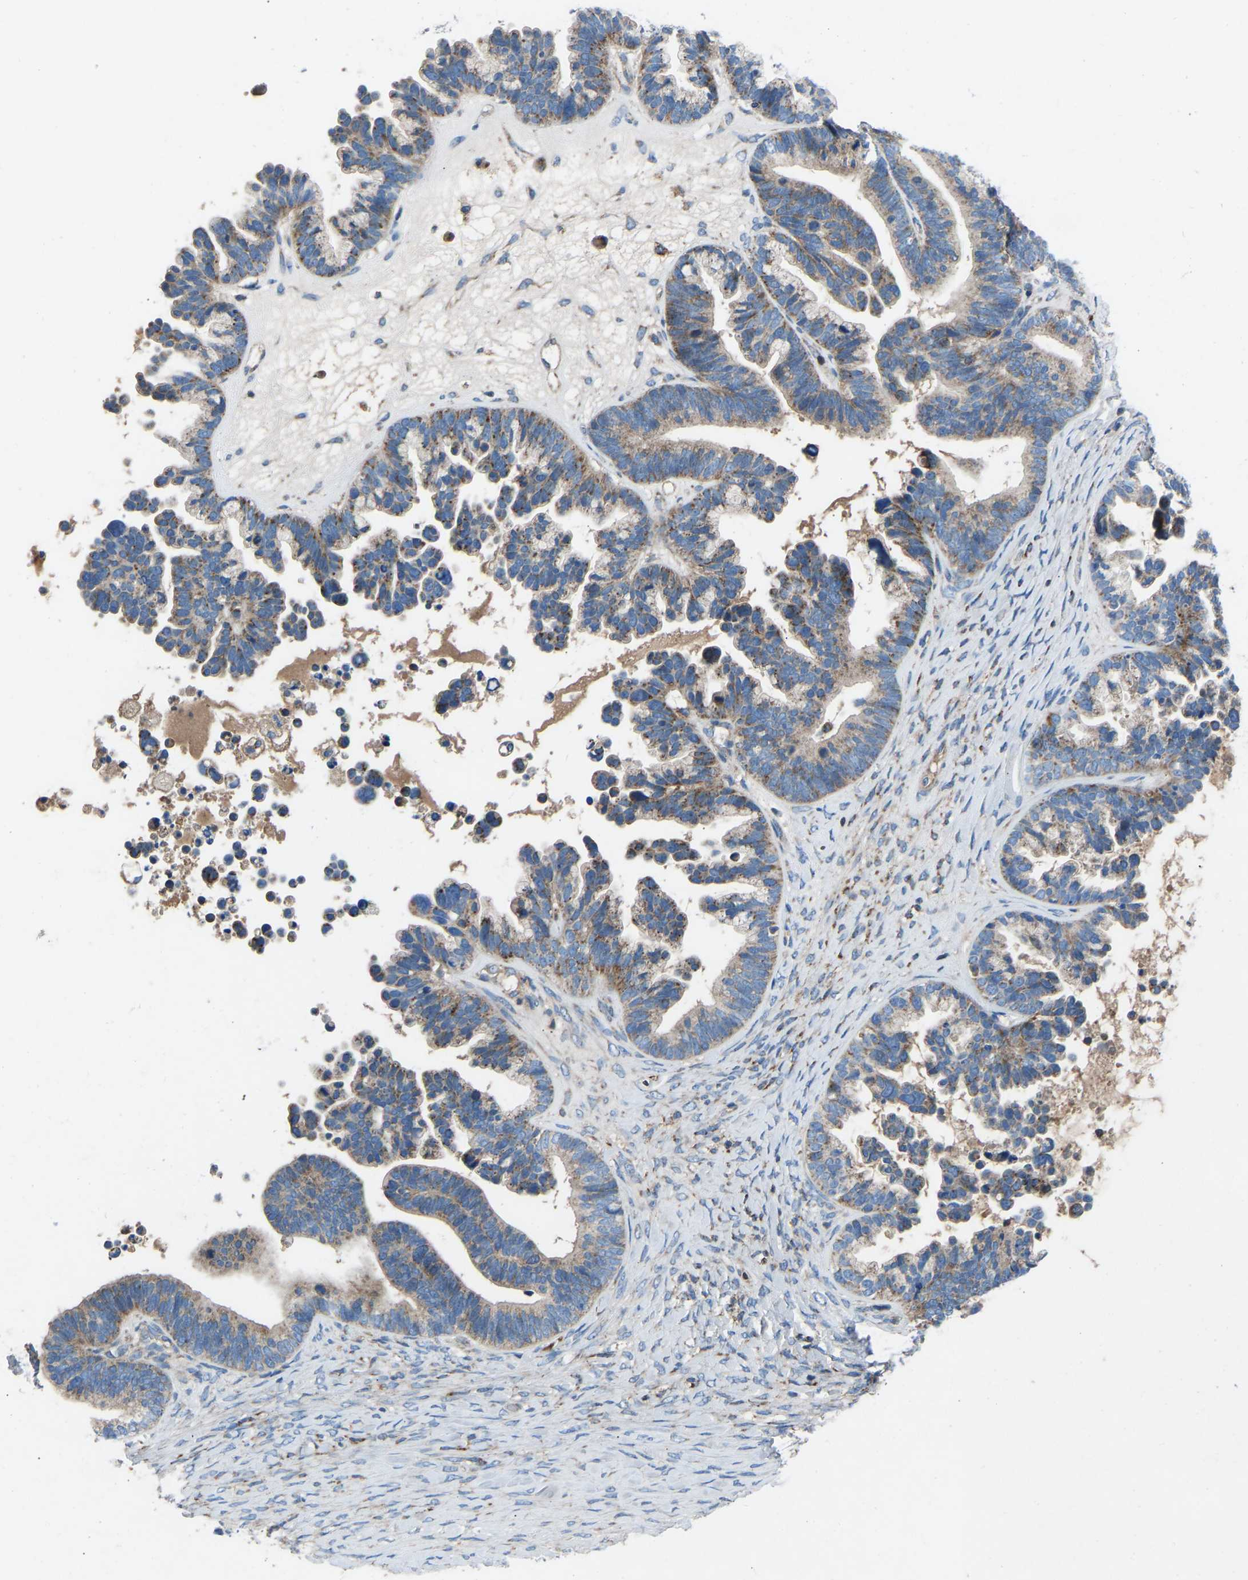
{"staining": {"intensity": "moderate", "quantity": "25%-75%", "location": "cytoplasmic/membranous"}, "tissue": "ovarian cancer", "cell_type": "Tumor cells", "image_type": "cancer", "snomed": [{"axis": "morphology", "description": "Cystadenocarcinoma, serous, NOS"}, {"axis": "topography", "description": "Ovary"}], "caption": "The micrograph shows immunohistochemical staining of ovarian serous cystadenocarcinoma. There is moderate cytoplasmic/membranous staining is appreciated in about 25%-75% of tumor cells.", "gene": "GRK6", "patient": {"sex": "female", "age": 56}}